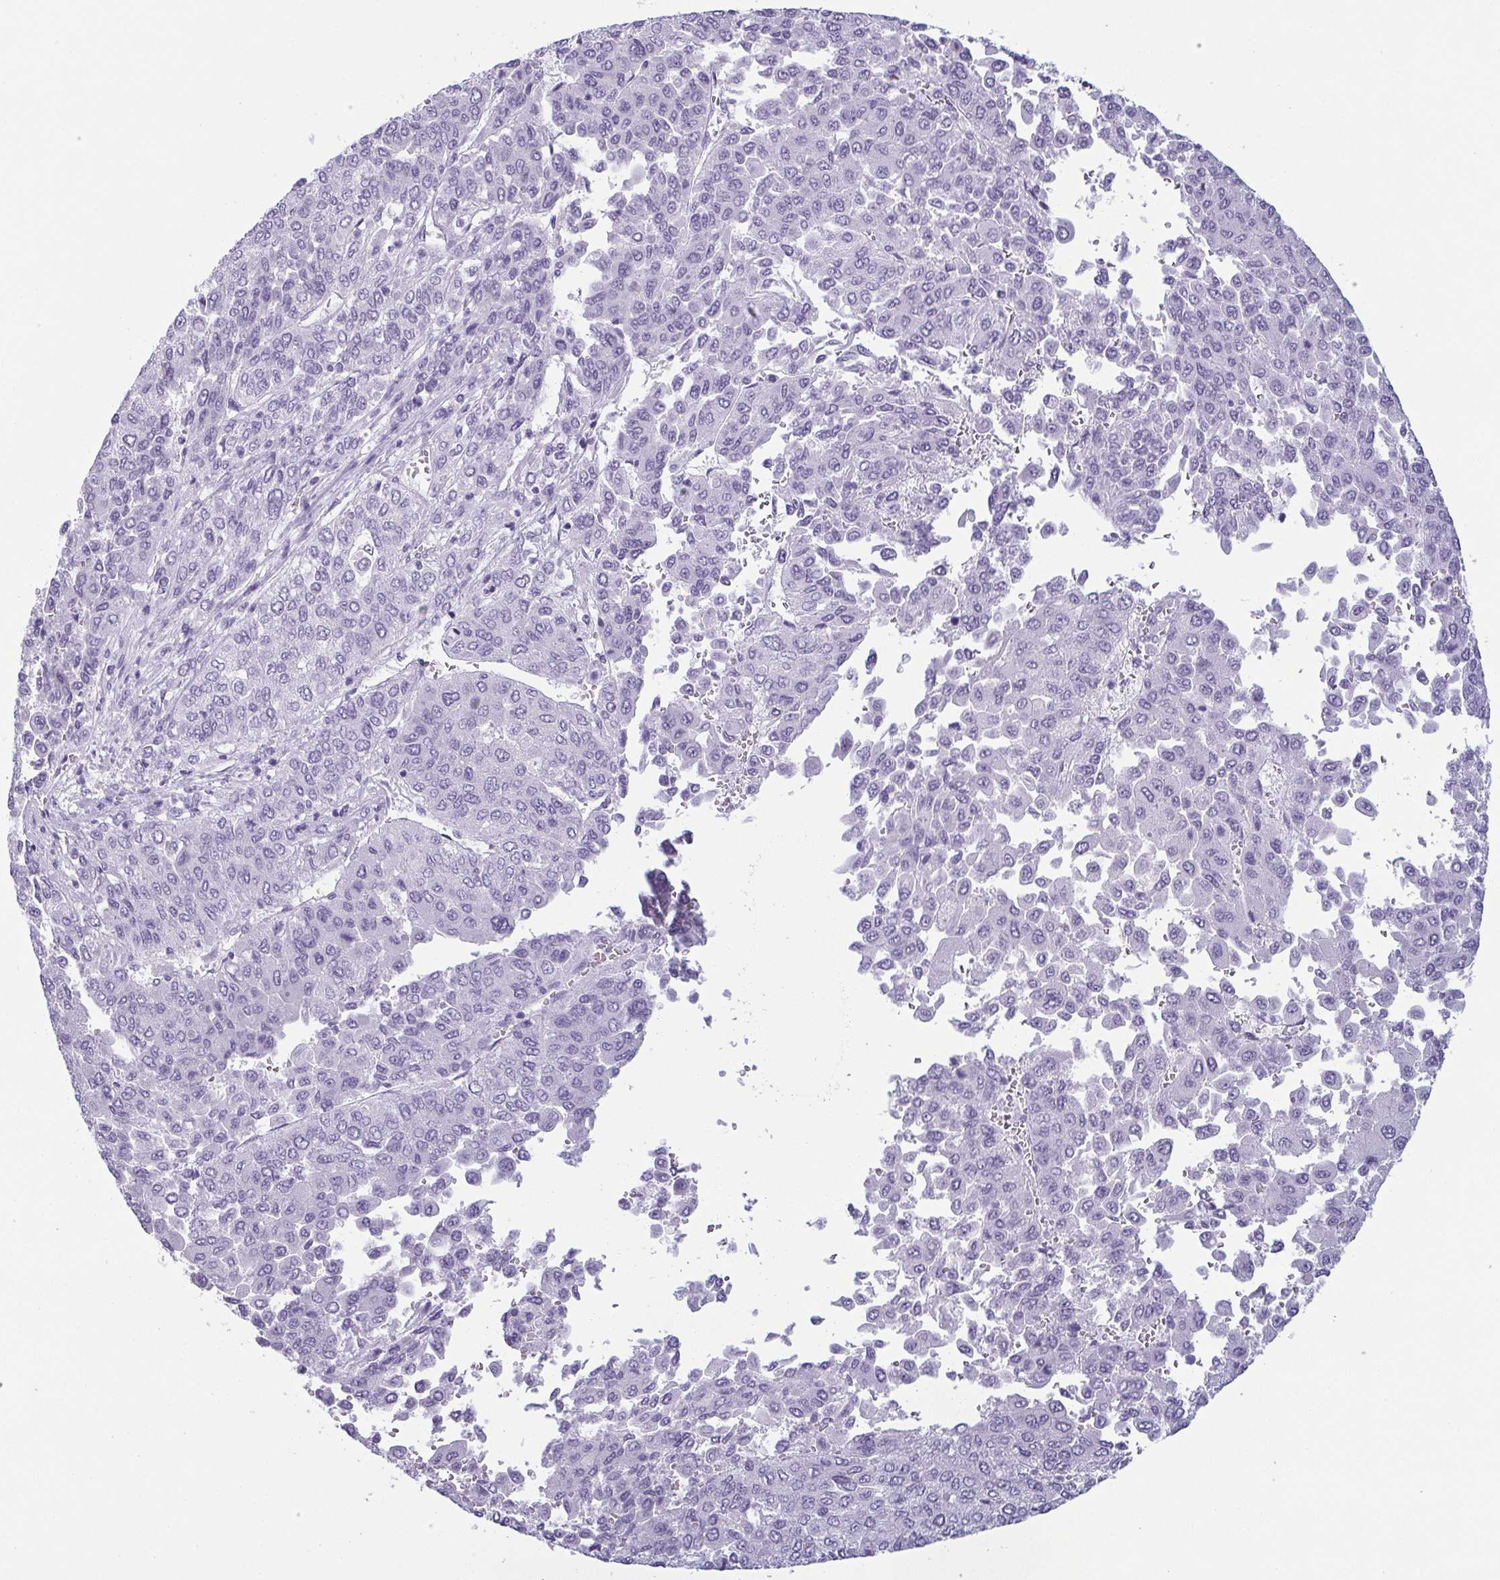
{"staining": {"intensity": "negative", "quantity": "none", "location": "none"}, "tissue": "liver cancer", "cell_type": "Tumor cells", "image_type": "cancer", "snomed": [{"axis": "morphology", "description": "Carcinoma, Hepatocellular, NOS"}, {"axis": "topography", "description": "Liver"}], "caption": "This histopathology image is of liver cancer (hepatocellular carcinoma) stained with immunohistochemistry (IHC) to label a protein in brown with the nuclei are counter-stained blue. There is no positivity in tumor cells.", "gene": "KRT78", "patient": {"sex": "female", "age": 41}}